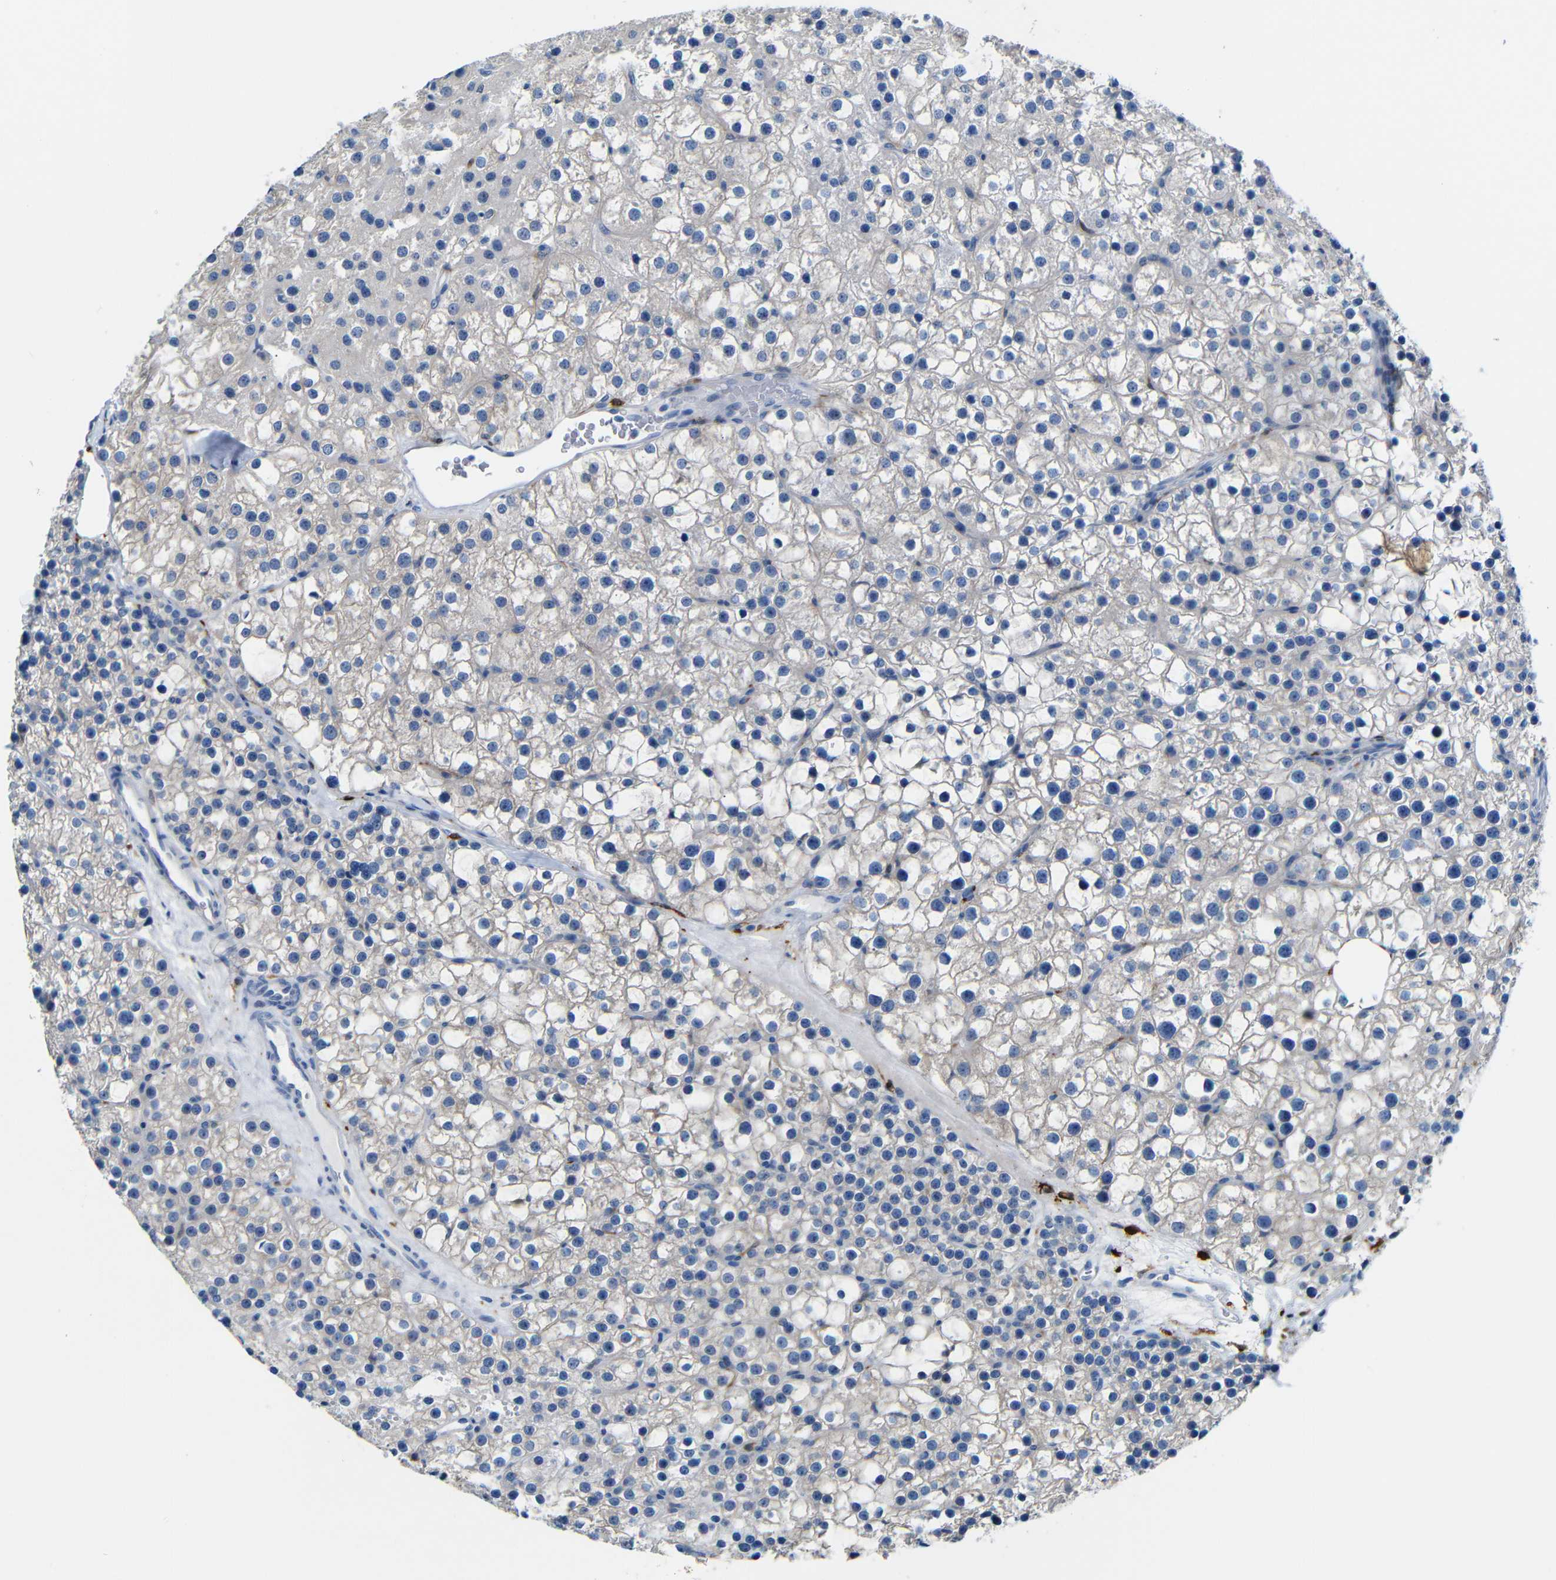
{"staining": {"intensity": "weak", "quantity": "<25%", "location": "cytoplasmic/membranous"}, "tissue": "parathyroid gland", "cell_type": "Glandular cells", "image_type": "normal", "snomed": [{"axis": "morphology", "description": "Normal tissue, NOS"}, {"axis": "morphology", "description": "Adenoma, NOS"}, {"axis": "topography", "description": "Parathyroid gland"}], "caption": "IHC micrograph of benign parathyroid gland: human parathyroid gland stained with DAB reveals no significant protein expression in glandular cells. (DAB (3,3'-diaminobenzidine) immunohistochemistry visualized using brightfield microscopy, high magnification).", "gene": "C1orf210", "patient": {"sex": "female", "age": 70}}